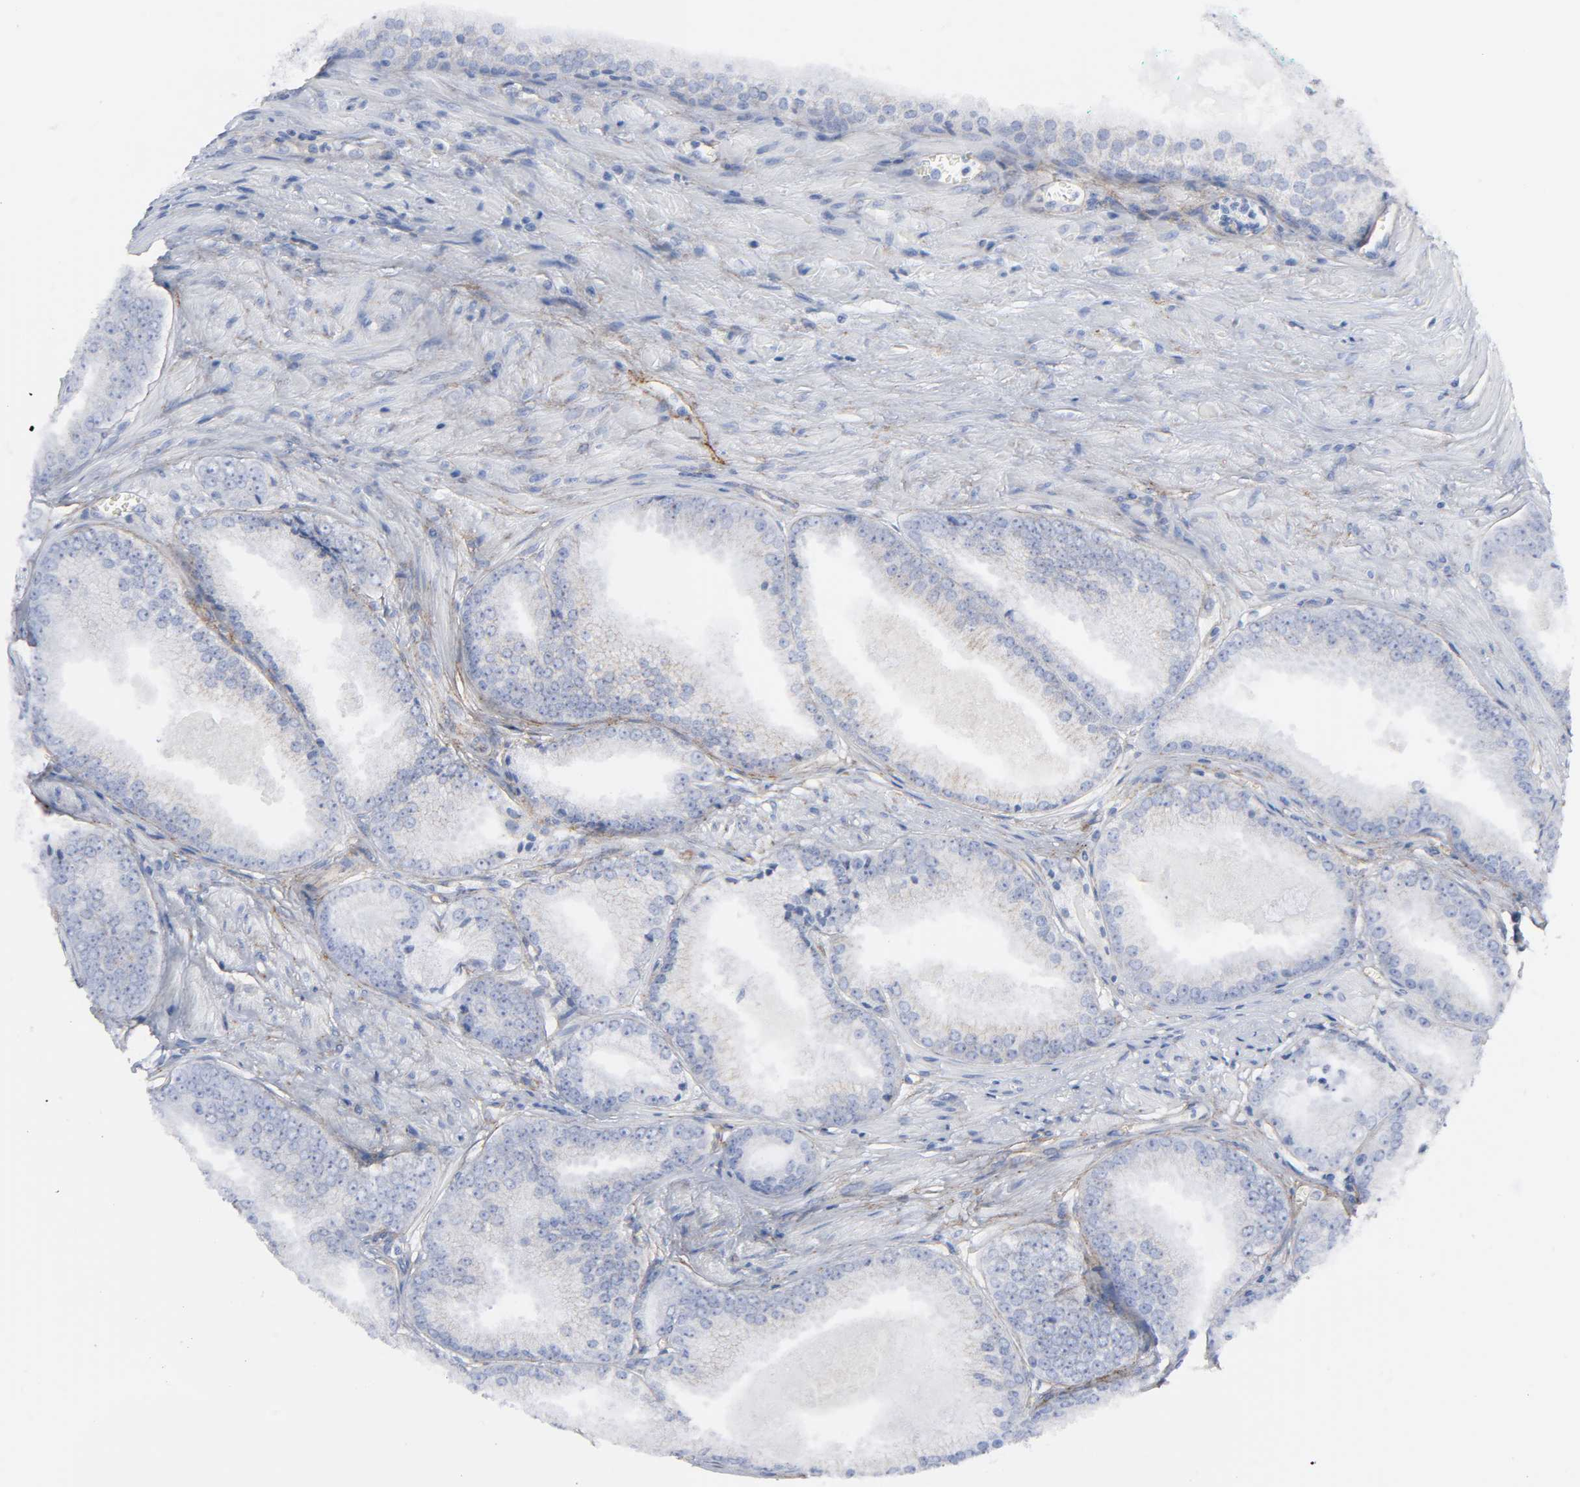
{"staining": {"intensity": "negative", "quantity": "none", "location": "none"}, "tissue": "prostate cancer", "cell_type": "Tumor cells", "image_type": "cancer", "snomed": [{"axis": "morphology", "description": "Adenocarcinoma, High grade"}, {"axis": "topography", "description": "Prostate"}], "caption": "DAB (3,3'-diaminobenzidine) immunohistochemical staining of human adenocarcinoma (high-grade) (prostate) exhibits no significant positivity in tumor cells.", "gene": "SPTAN1", "patient": {"sex": "male", "age": 61}}